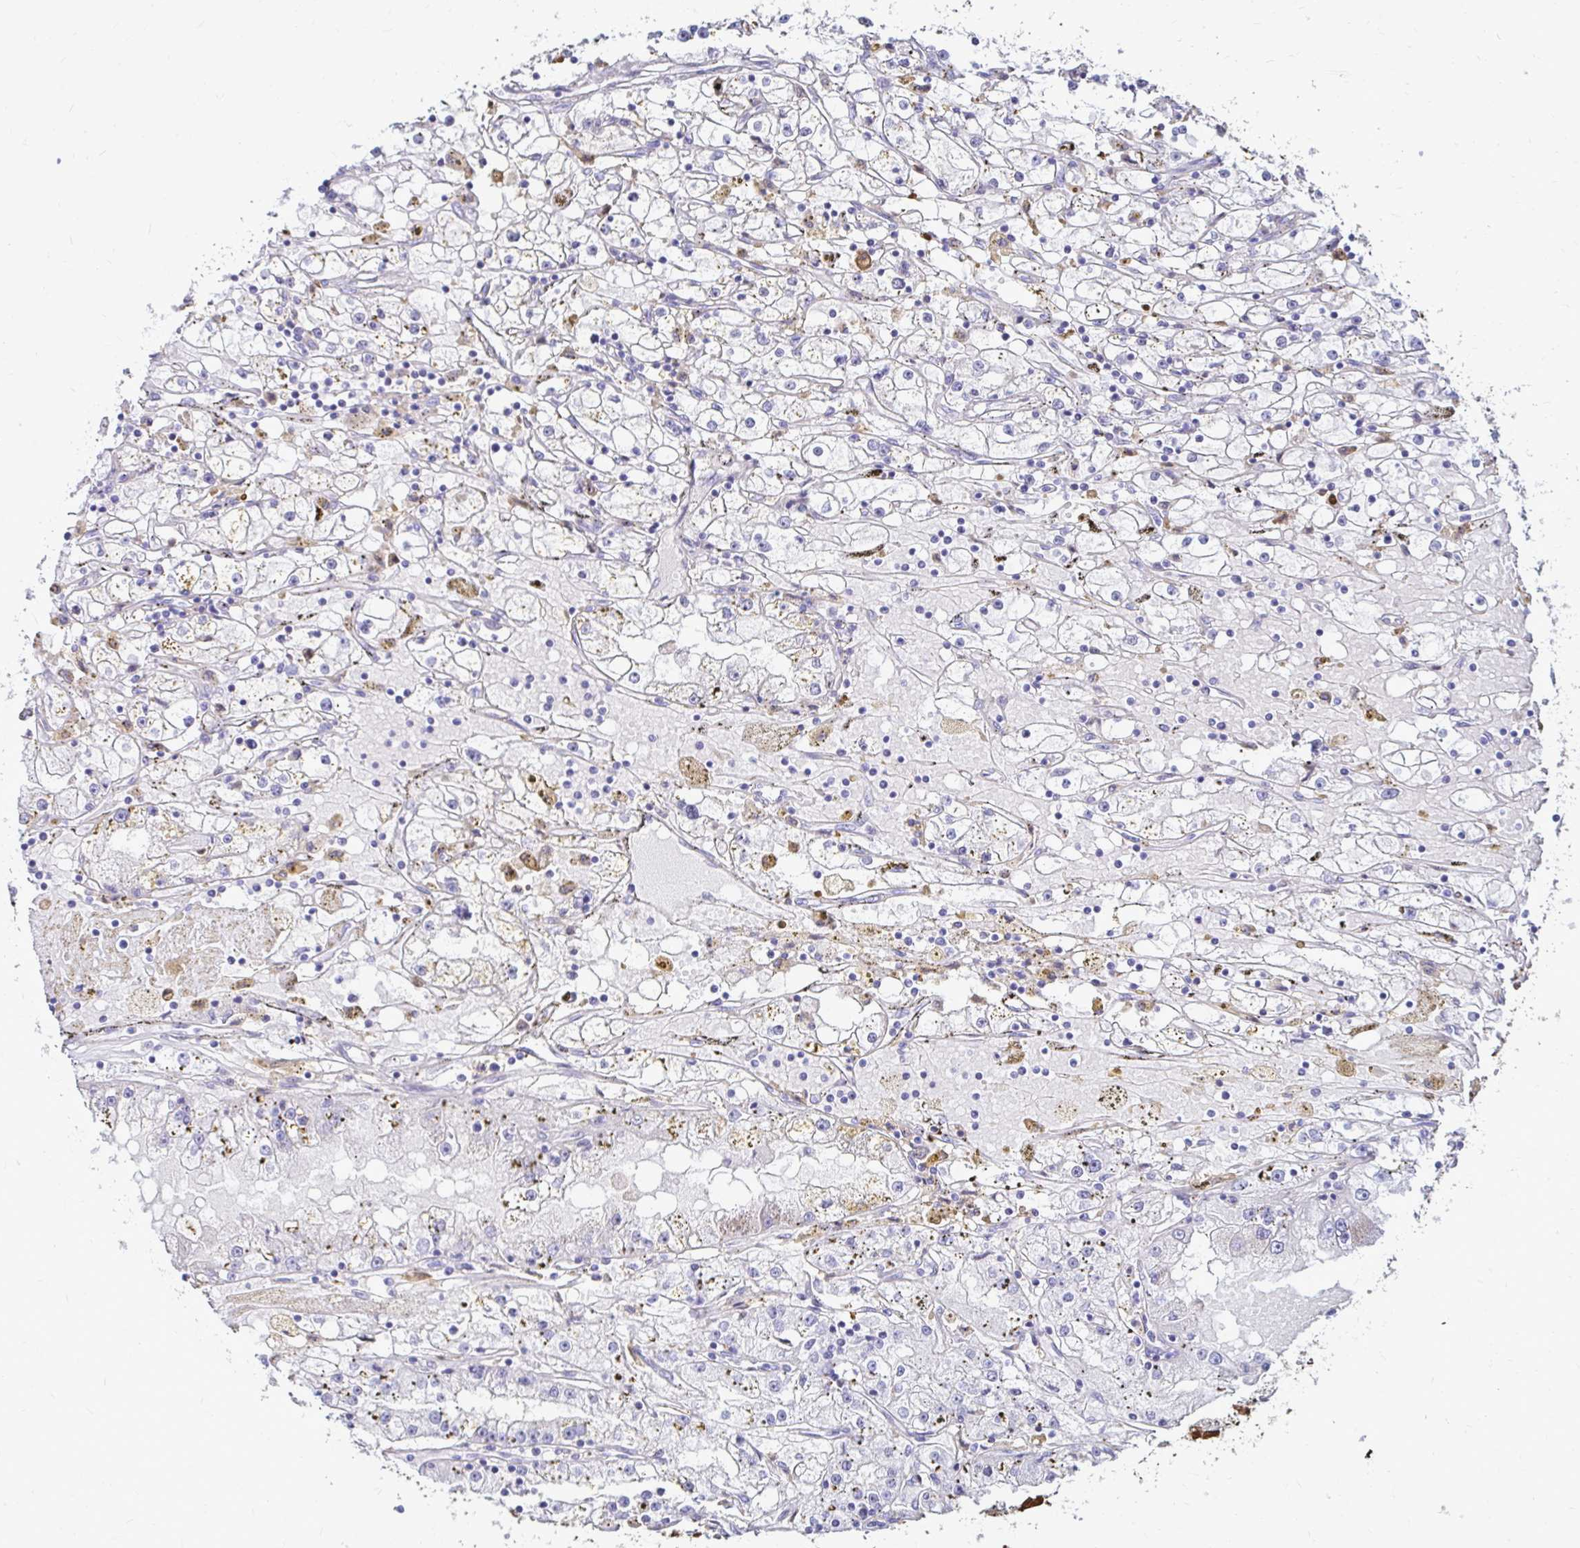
{"staining": {"intensity": "negative", "quantity": "none", "location": "none"}, "tissue": "renal cancer", "cell_type": "Tumor cells", "image_type": "cancer", "snomed": [{"axis": "morphology", "description": "Adenocarcinoma, NOS"}, {"axis": "topography", "description": "Kidney"}], "caption": "Renal adenocarcinoma was stained to show a protein in brown. There is no significant positivity in tumor cells. The staining was performed using DAB (3,3'-diaminobenzidine) to visualize the protein expression in brown, while the nuclei were stained in blue with hematoxylin (Magnification: 20x).", "gene": "IDH1", "patient": {"sex": "male", "age": 56}}